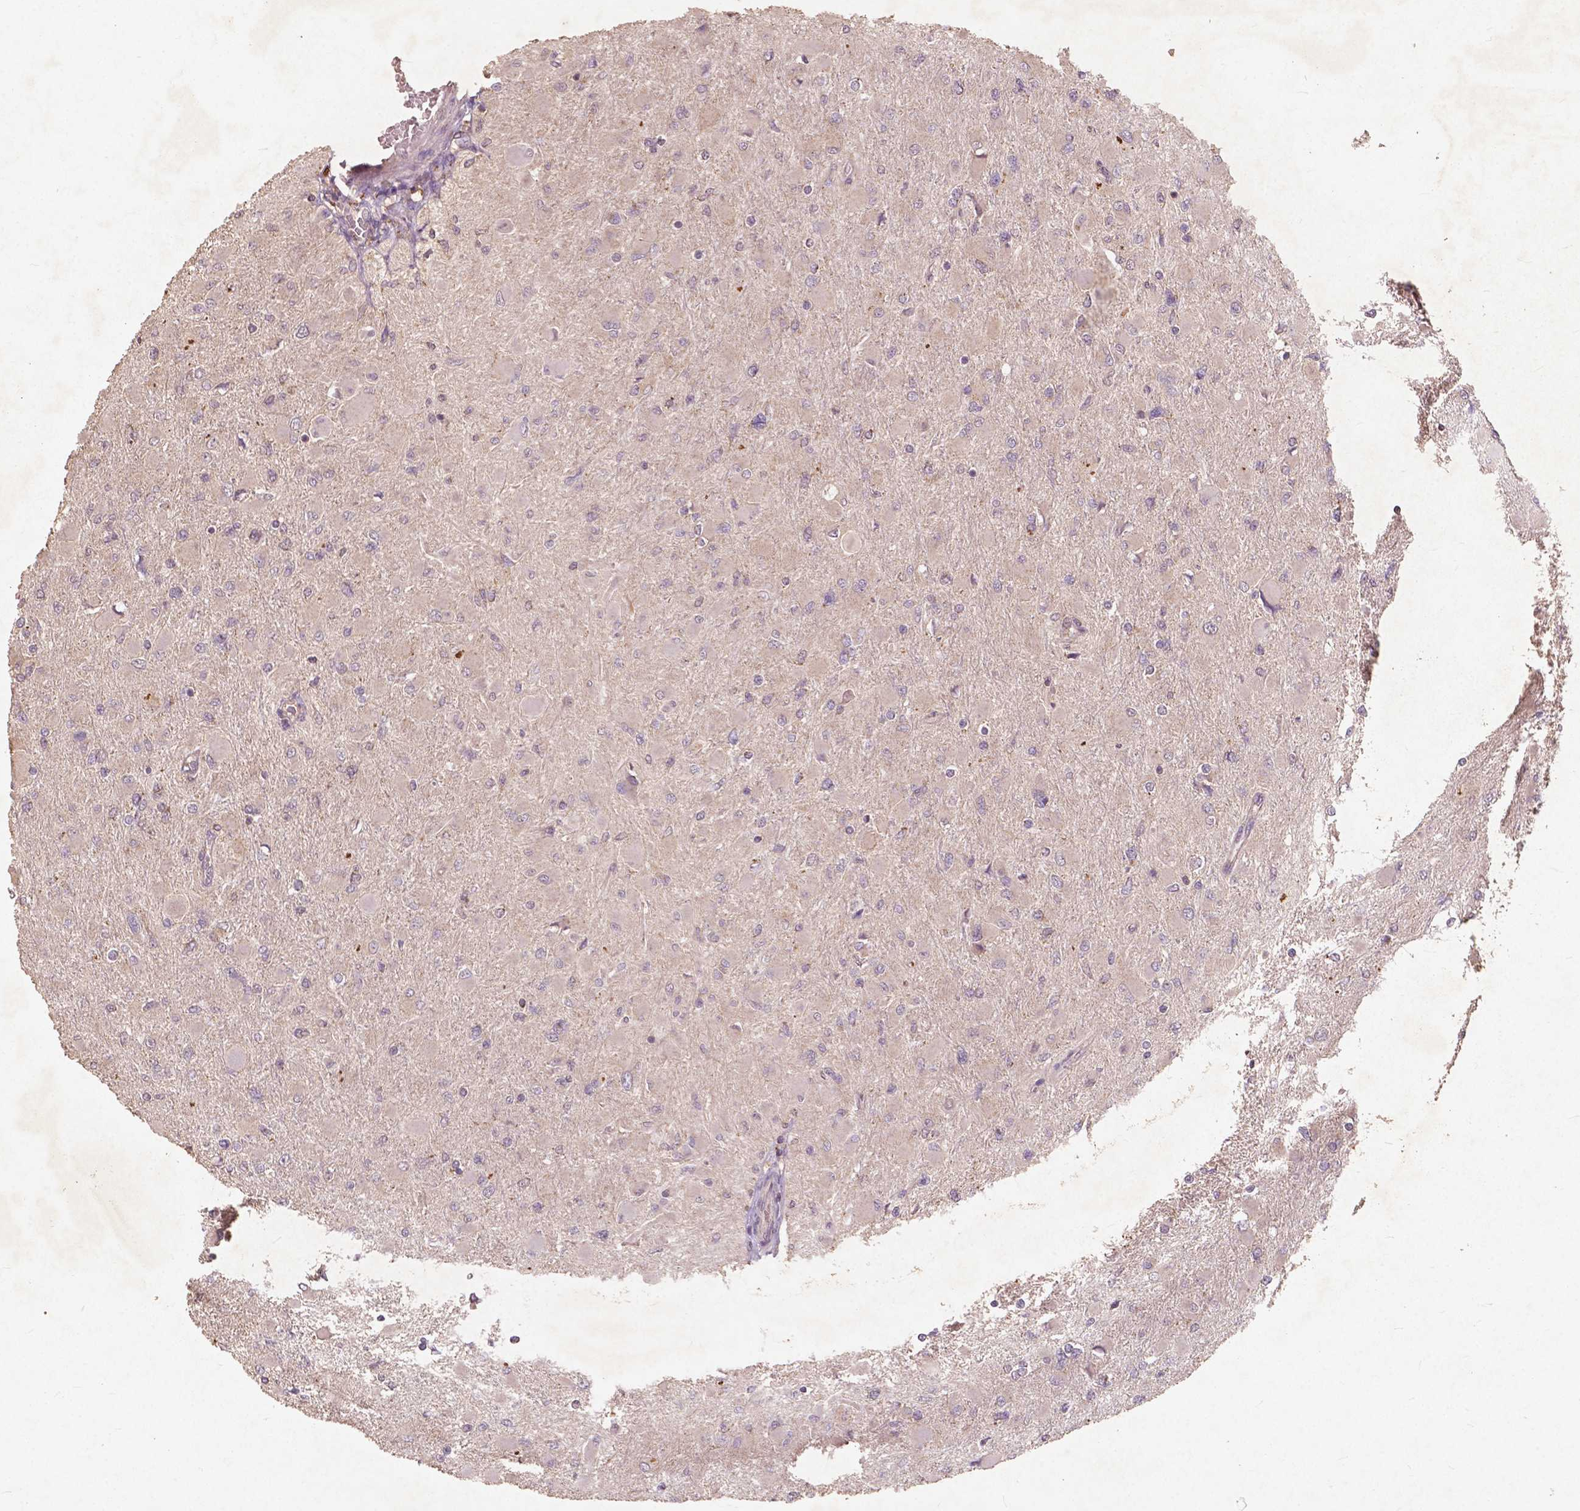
{"staining": {"intensity": "weak", "quantity": "25%-75%", "location": "cytoplasmic/membranous"}, "tissue": "glioma", "cell_type": "Tumor cells", "image_type": "cancer", "snomed": [{"axis": "morphology", "description": "Glioma, malignant, High grade"}, {"axis": "topography", "description": "Cerebral cortex"}], "caption": "Protein expression by immunohistochemistry (IHC) demonstrates weak cytoplasmic/membranous positivity in approximately 25%-75% of tumor cells in glioma.", "gene": "ST6GALNAC5", "patient": {"sex": "female", "age": 36}}